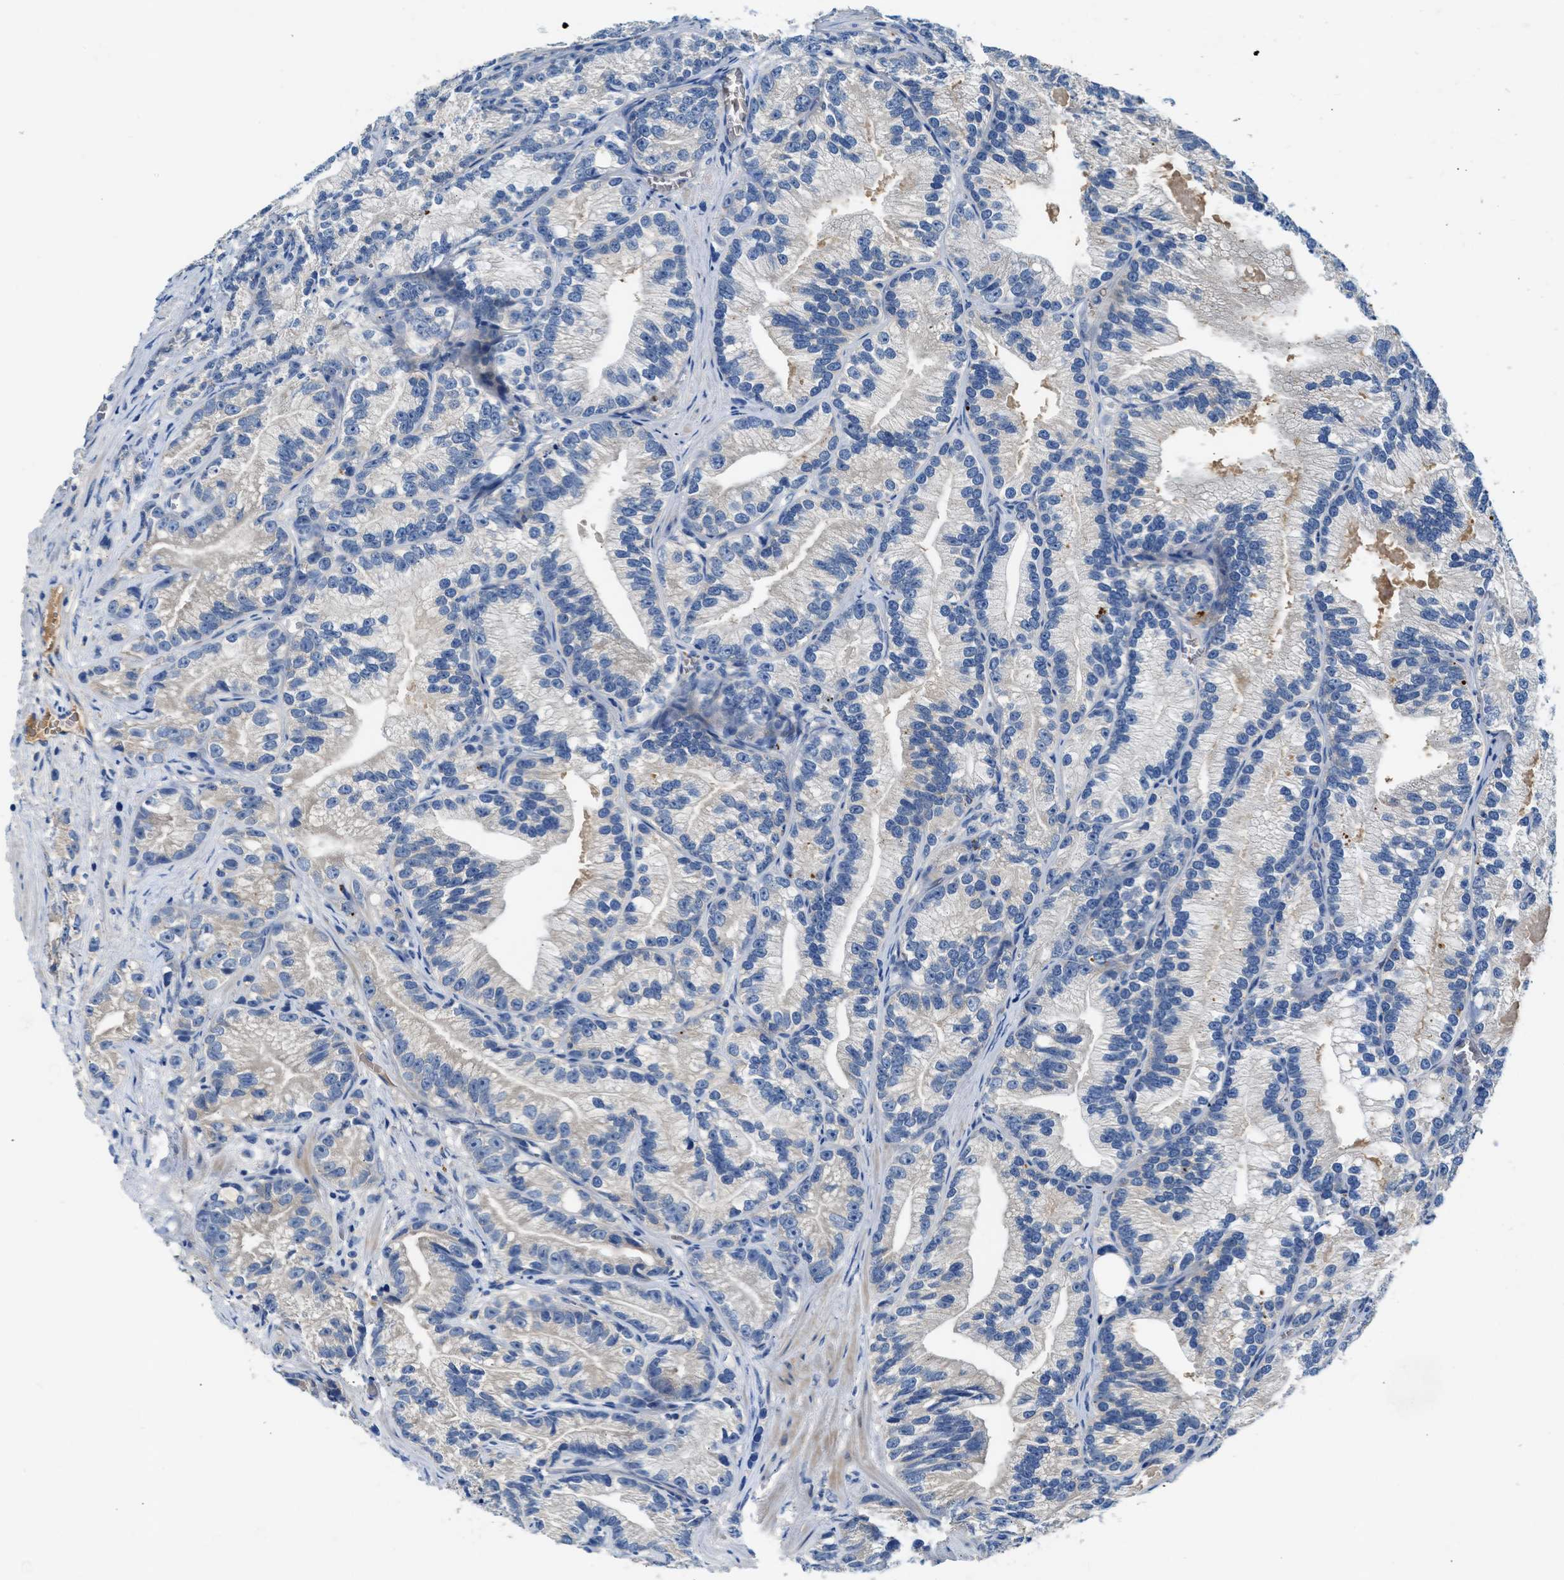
{"staining": {"intensity": "negative", "quantity": "none", "location": "none"}, "tissue": "prostate cancer", "cell_type": "Tumor cells", "image_type": "cancer", "snomed": [{"axis": "morphology", "description": "Adenocarcinoma, Low grade"}, {"axis": "topography", "description": "Prostate"}], "caption": "Prostate cancer was stained to show a protein in brown. There is no significant staining in tumor cells.", "gene": "RWDD2B", "patient": {"sex": "male", "age": 89}}